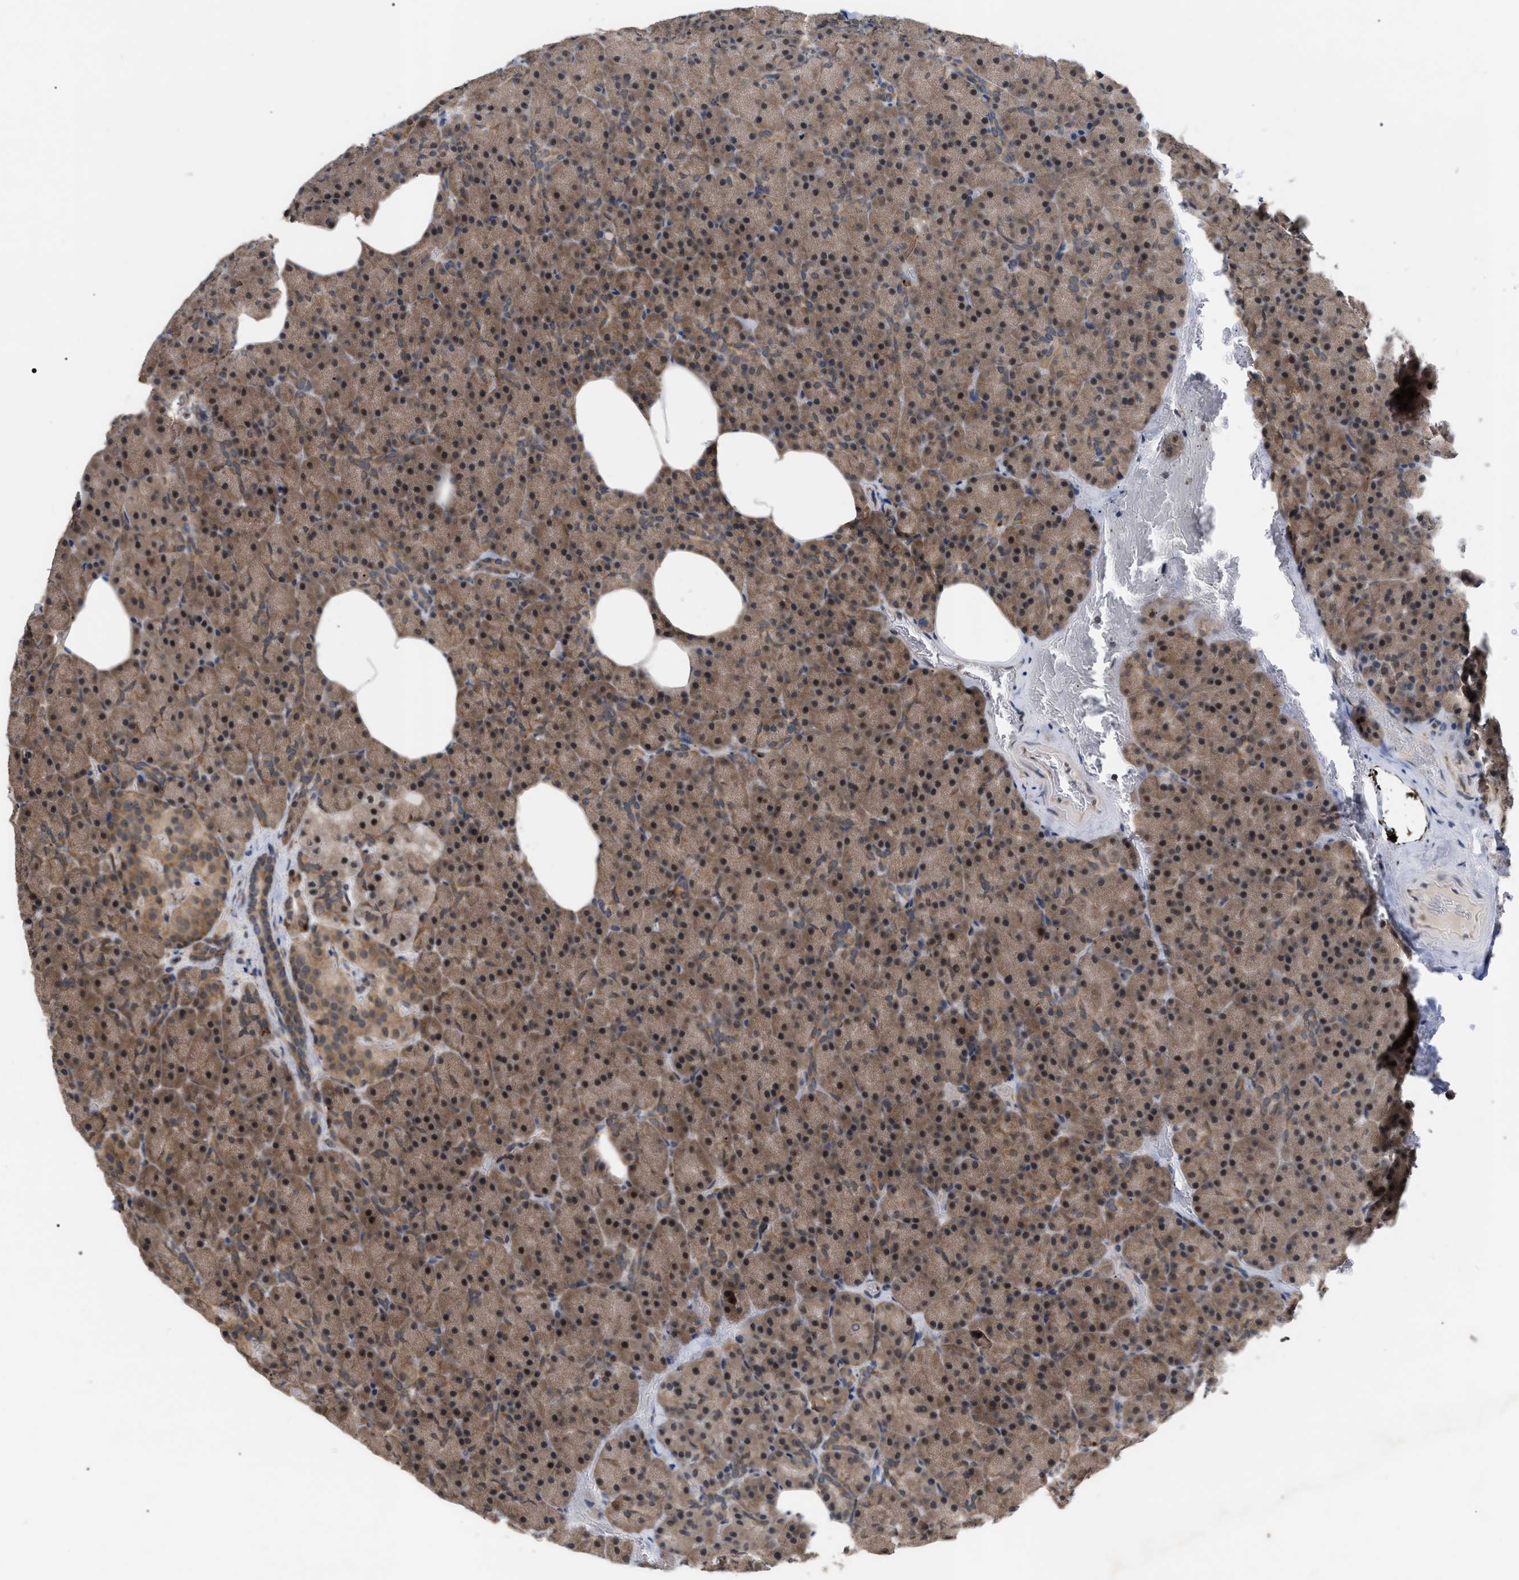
{"staining": {"intensity": "moderate", "quantity": ">75%", "location": "cytoplasmic/membranous,nuclear"}, "tissue": "pancreas", "cell_type": "Exocrine glandular cells", "image_type": "normal", "snomed": [{"axis": "morphology", "description": "Normal tissue, NOS"}, {"axis": "topography", "description": "Pancreas"}], "caption": "Benign pancreas was stained to show a protein in brown. There is medium levels of moderate cytoplasmic/membranous,nuclear positivity in approximately >75% of exocrine glandular cells.", "gene": "UPF1", "patient": {"sex": "female", "age": 35}}